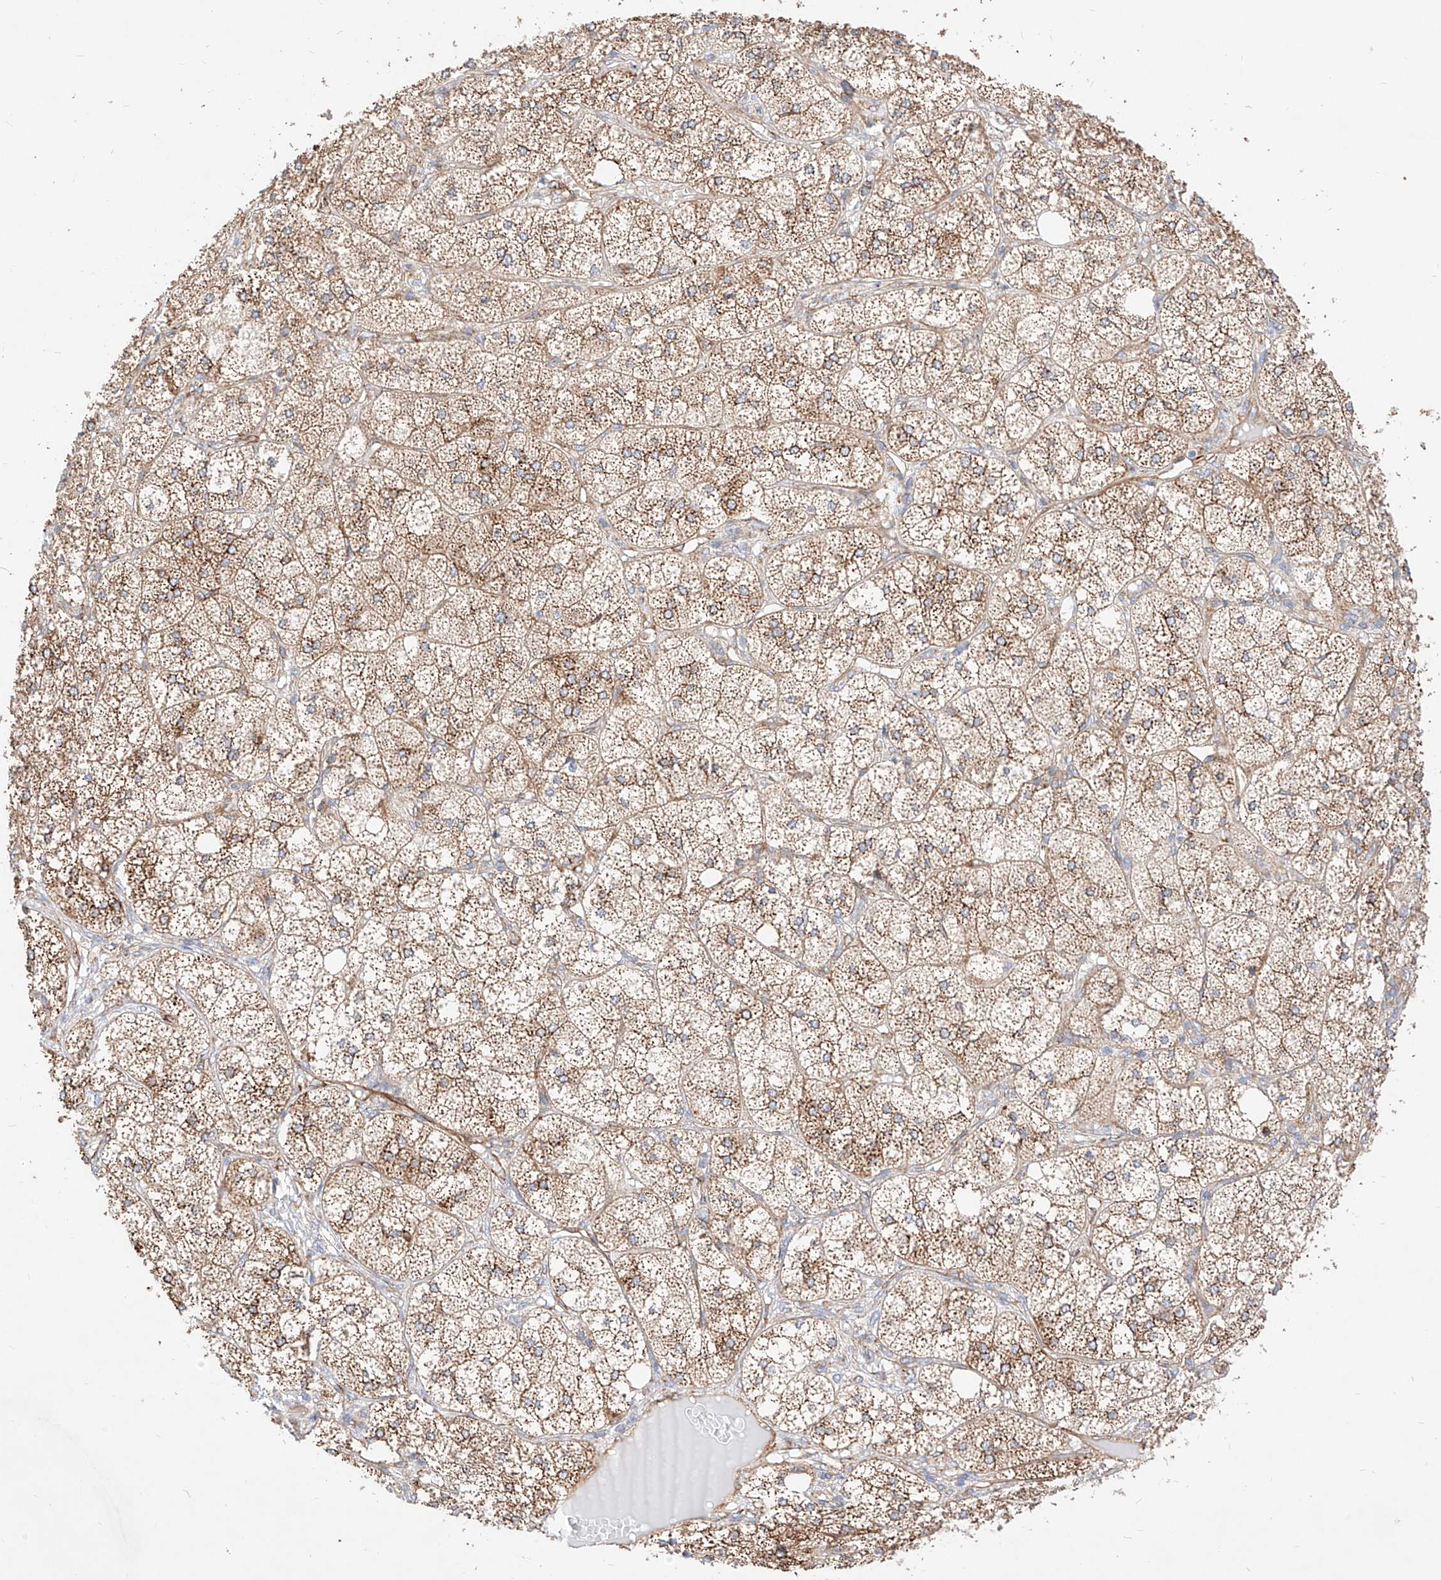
{"staining": {"intensity": "strong", "quantity": ">75%", "location": "cytoplasmic/membranous"}, "tissue": "adrenal gland", "cell_type": "Glandular cells", "image_type": "normal", "snomed": [{"axis": "morphology", "description": "Normal tissue, NOS"}, {"axis": "topography", "description": "Adrenal gland"}], "caption": "This image shows immunohistochemistry (IHC) staining of normal human adrenal gland, with high strong cytoplasmic/membranous expression in about >75% of glandular cells.", "gene": "CSGALNACT2", "patient": {"sex": "female", "age": 61}}